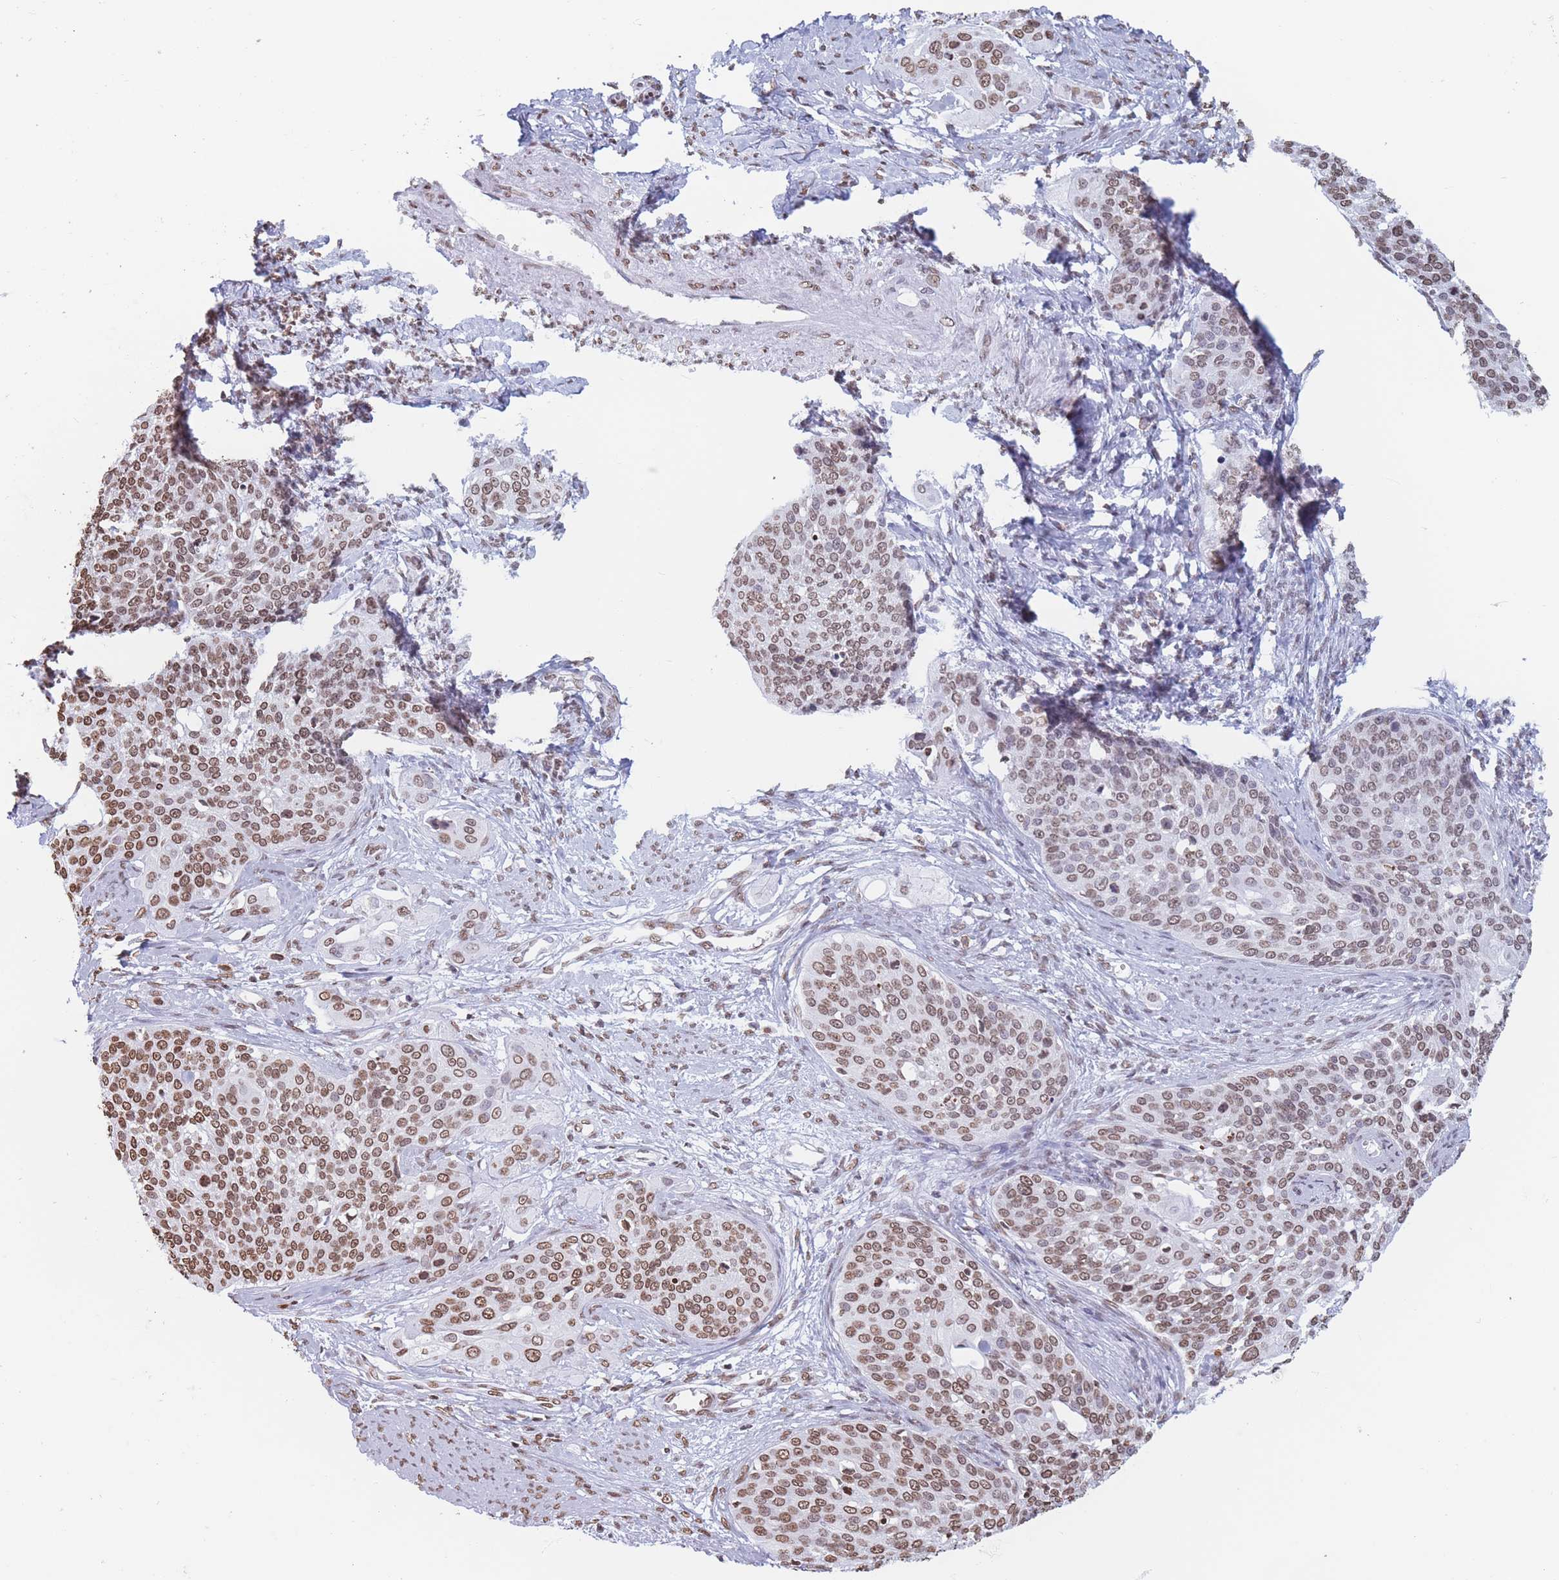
{"staining": {"intensity": "moderate", "quantity": ">75%", "location": "nuclear"}, "tissue": "cervical cancer", "cell_type": "Tumor cells", "image_type": "cancer", "snomed": [{"axis": "morphology", "description": "Squamous cell carcinoma, NOS"}, {"axis": "topography", "description": "Cervix"}], "caption": "A brown stain shows moderate nuclear expression of a protein in human cervical cancer tumor cells. (Brightfield microscopy of DAB IHC at high magnification).", "gene": "RYK", "patient": {"sex": "female", "age": 44}}